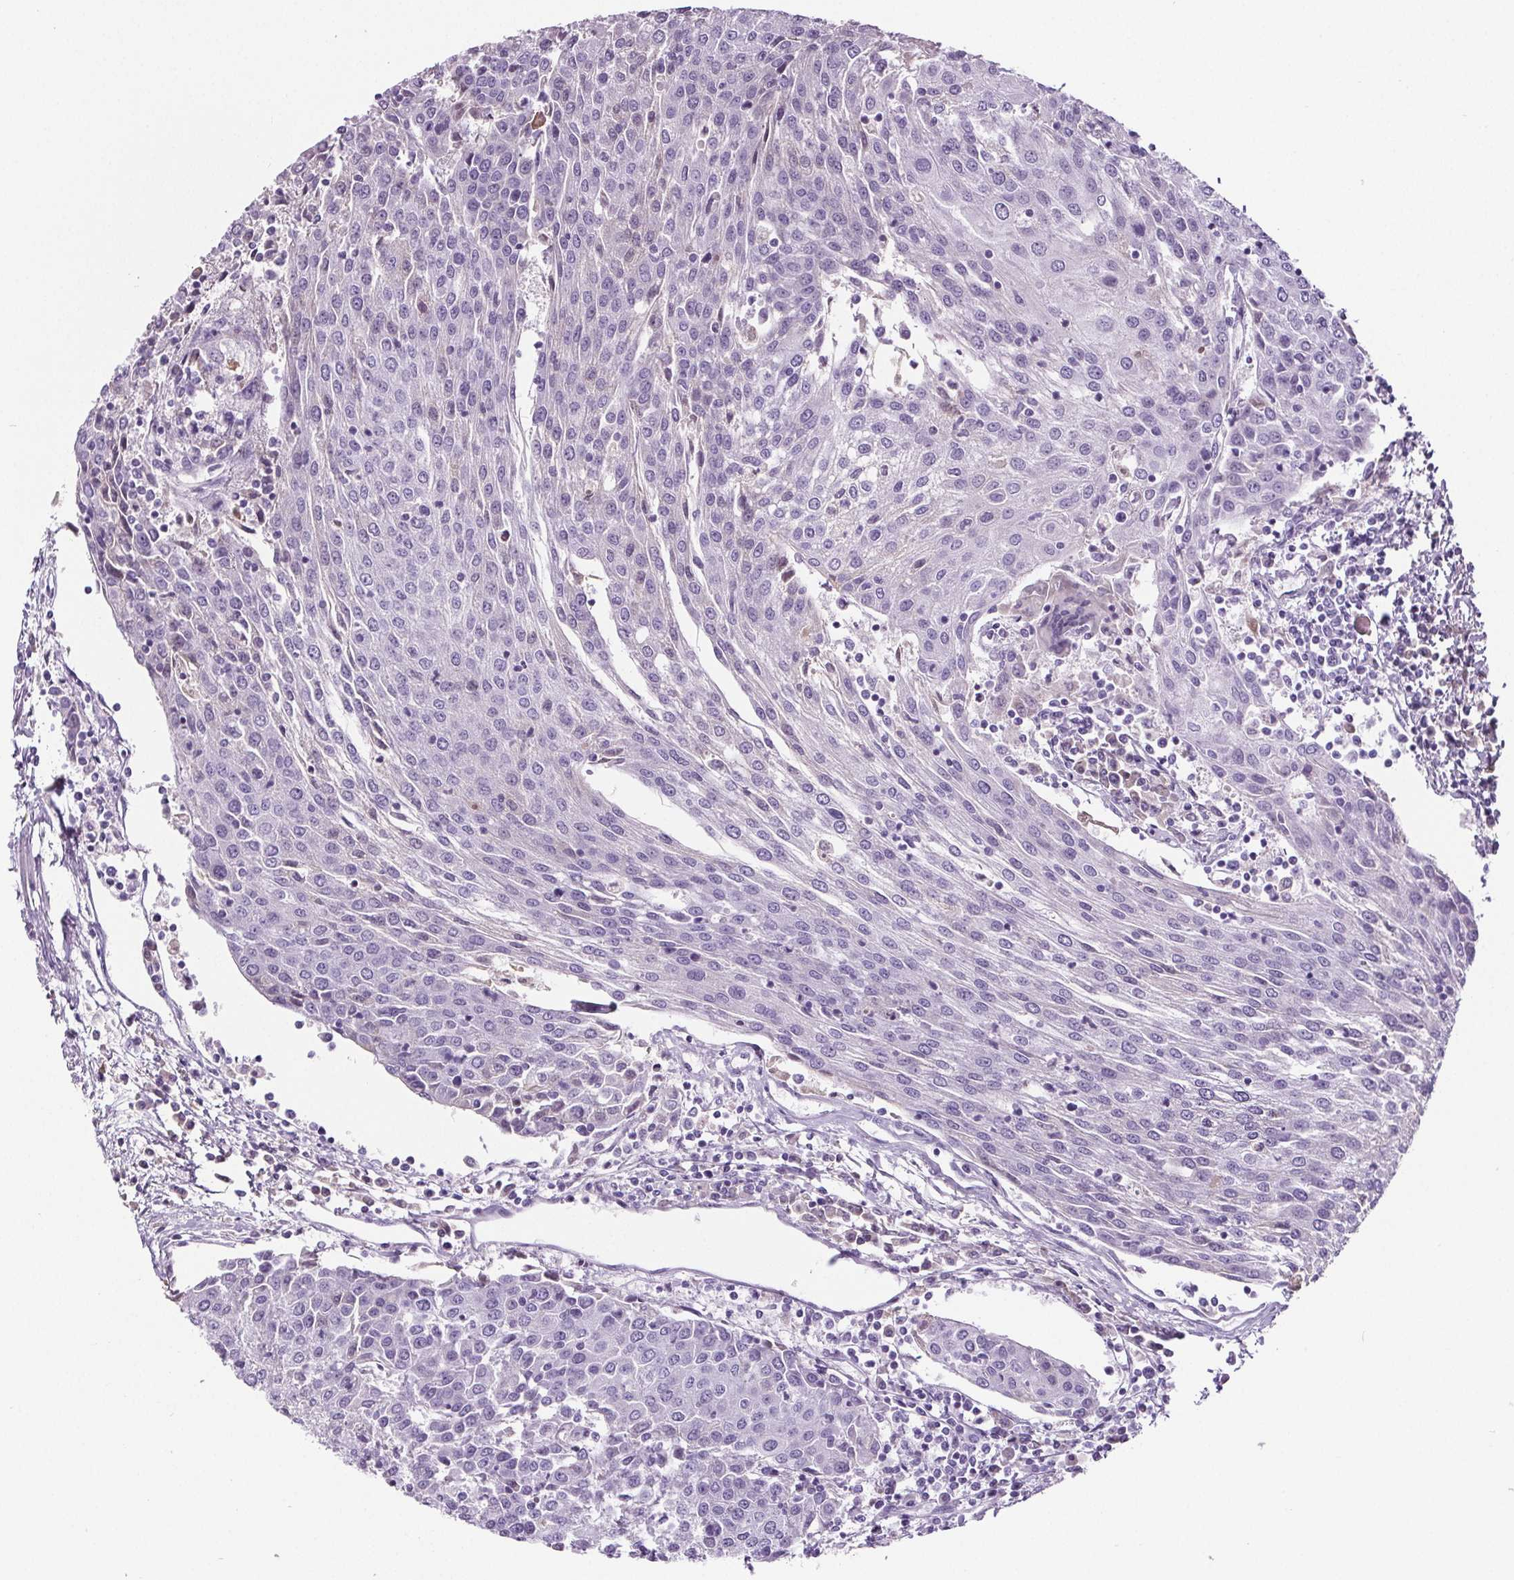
{"staining": {"intensity": "negative", "quantity": "none", "location": "none"}, "tissue": "urothelial cancer", "cell_type": "Tumor cells", "image_type": "cancer", "snomed": [{"axis": "morphology", "description": "Urothelial carcinoma, High grade"}, {"axis": "topography", "description": "Urinary bladder"}], "caption": "This is a micrograph of IHC staining of high-grade urothelial carcinoma, which shows no expression in tumor cells.", "gene": "CD5L", "patient": {"sex": "female", "age": 85}}